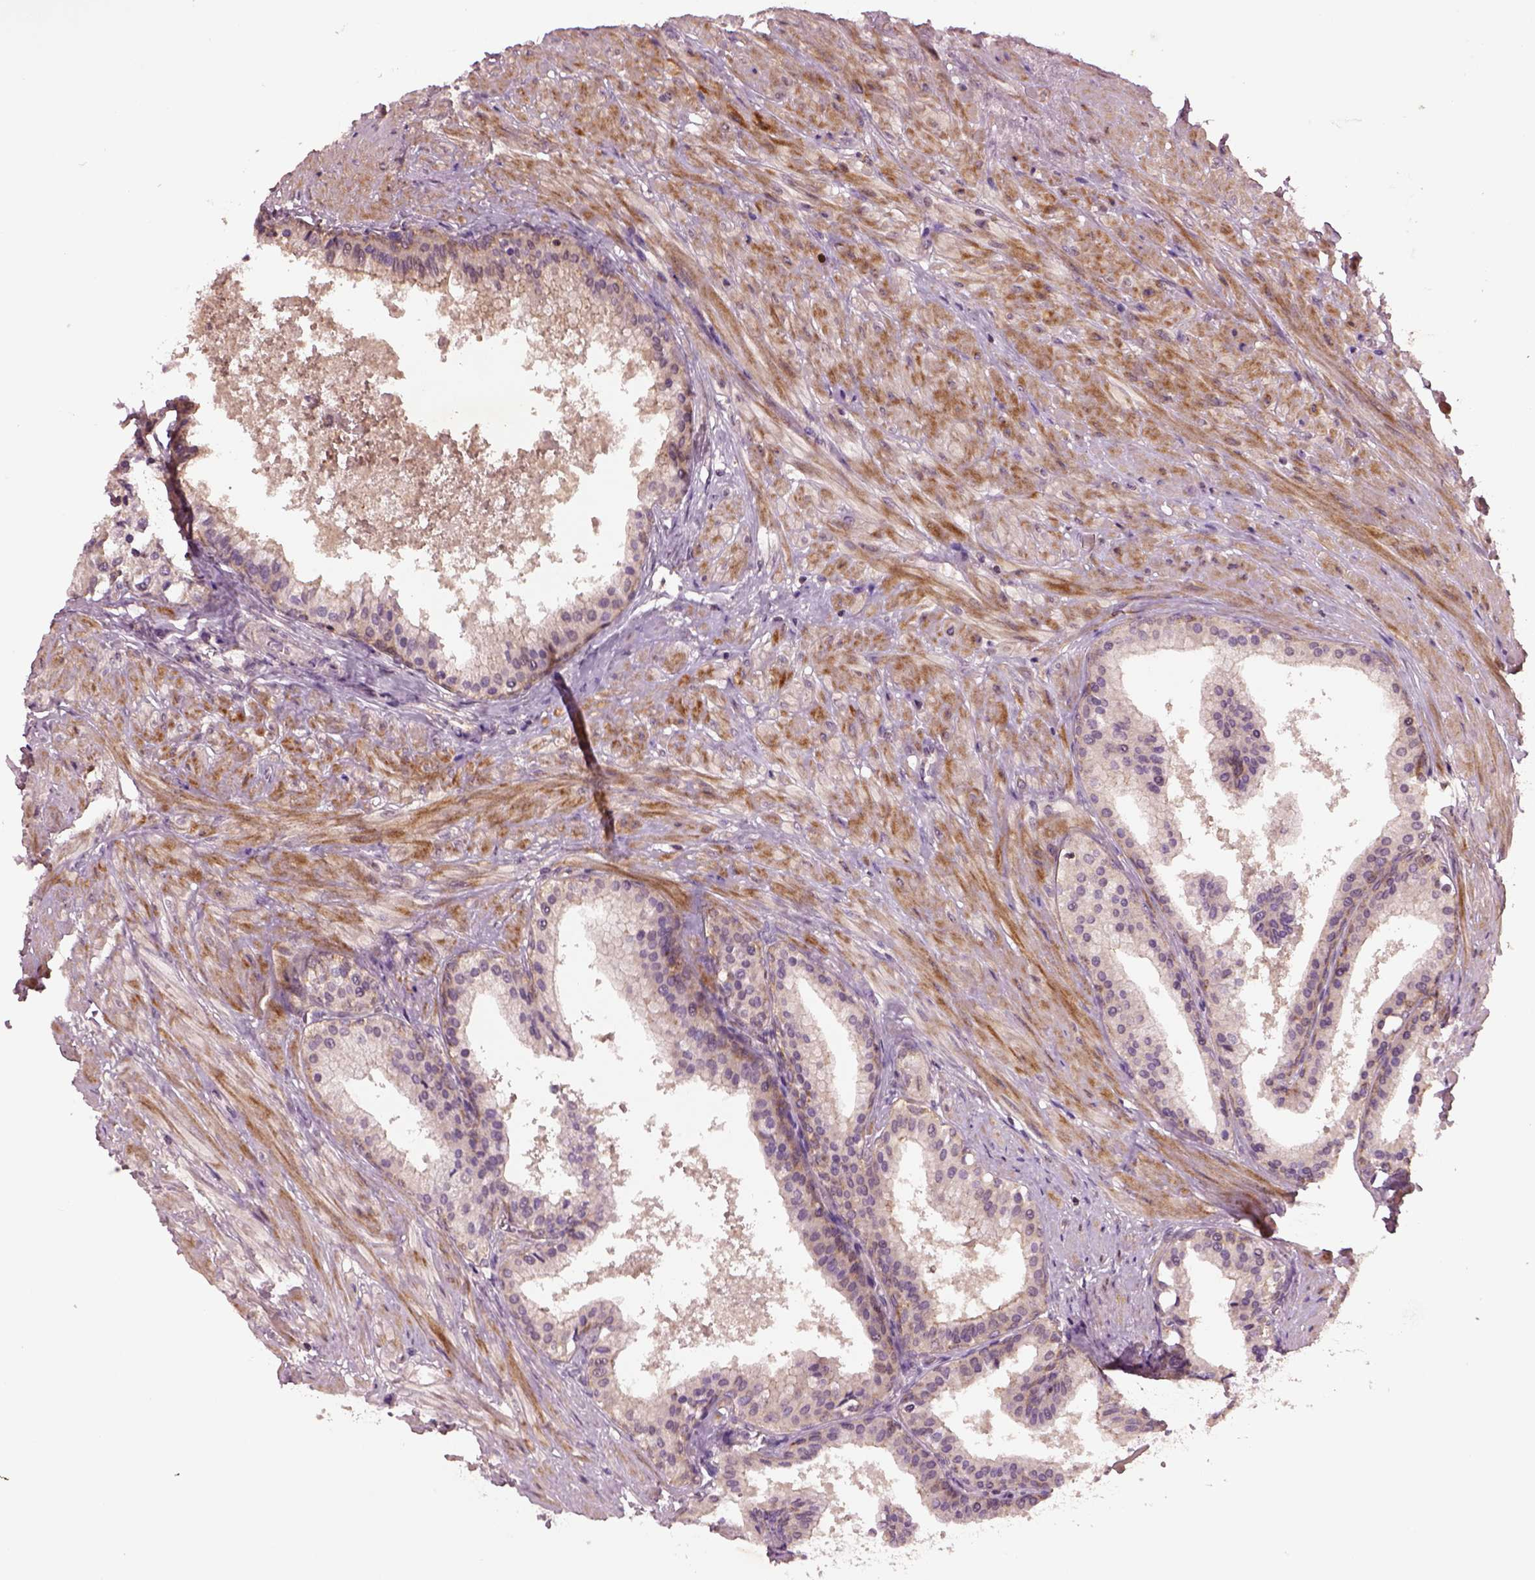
{"staining": {"intensity": "weak", "quantity": "25%-75%", "location": "cytoplasmic/membranous"}, "tissue": "prostate cancer", "cell_type": "Tumor cells", "image_type": "cancer", "snomed": [{"axis": "morphology", "description": "Adenocarcinoma, Low grade"}, {"axis": "topography", "description": "Prostate"}], "caption": "Protein analysis of prostate adenocarcinoma (low-grade) tissue demonstrates weak cytoplasmic/membranous staining in approximately 25%-75% of tumor cells.", "gene": "MTHFS", "patient": {"sex": "male", "age": 56}}